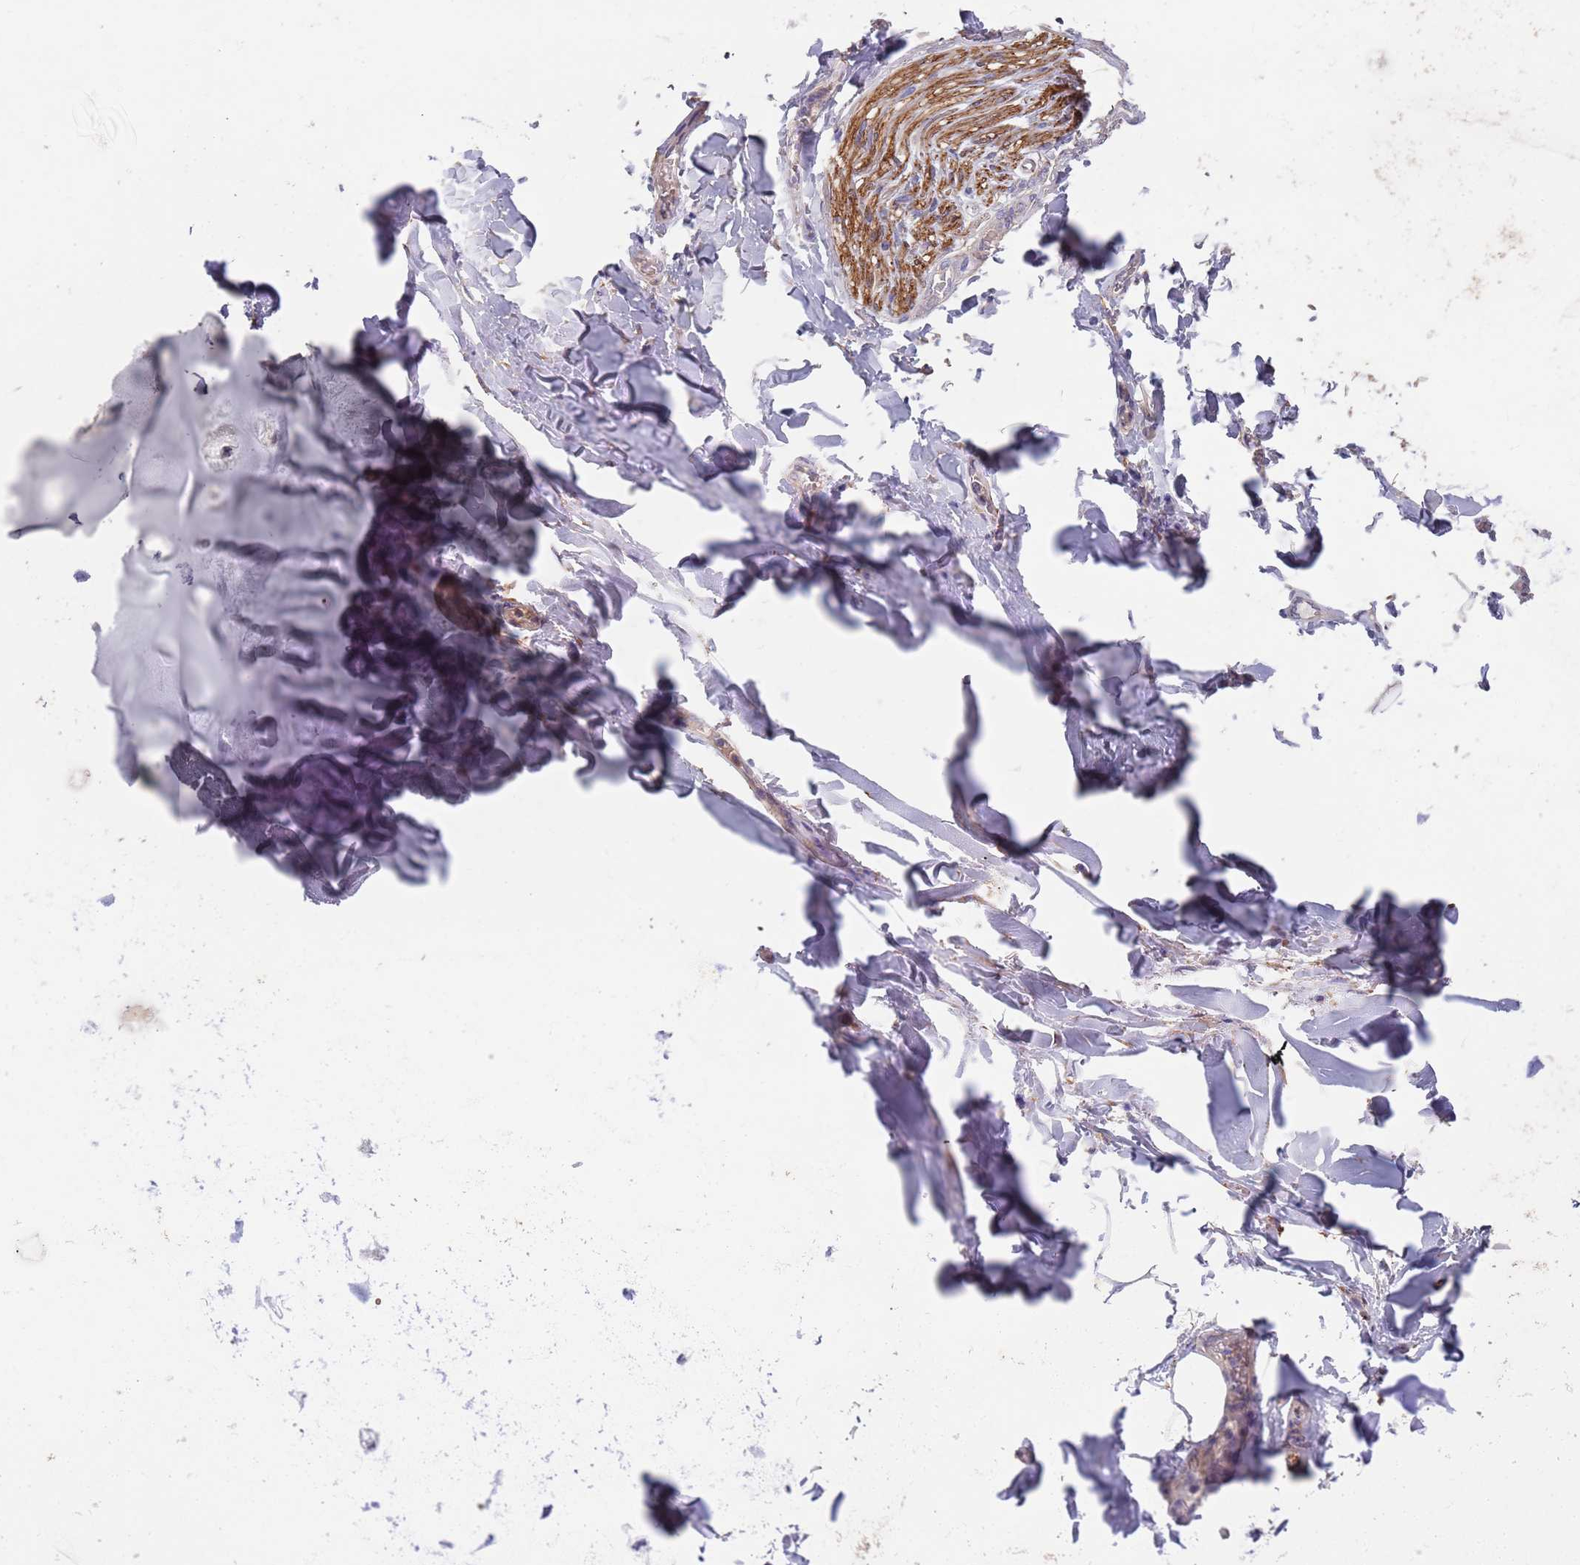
{"staining": {"intensity": "weak", "quantity": "25%-75%", "location": "cytoplasmic/membranous"}, "tissue": "adipose tissue", "cell_type": "Adipocytes", "image_type": "normal", "snomed": [{"axis": "morphology", "description": "Normal tissue, NOS"}, {"axis": "topography", "description": "Lymph node"}, {"axis": "topography", "description": "Cartilage tissue"}, {"axis": "topography", "description": "Bronchus"}], "caption": "Weak cytoplasmic/membranous expression for a protein is identified in approximately 25%-75% of adipocytes of benign adipose tissue using immunohistochemistry.", "gene": "ANK2", "patient": {"sex": "male", "age": 63}}